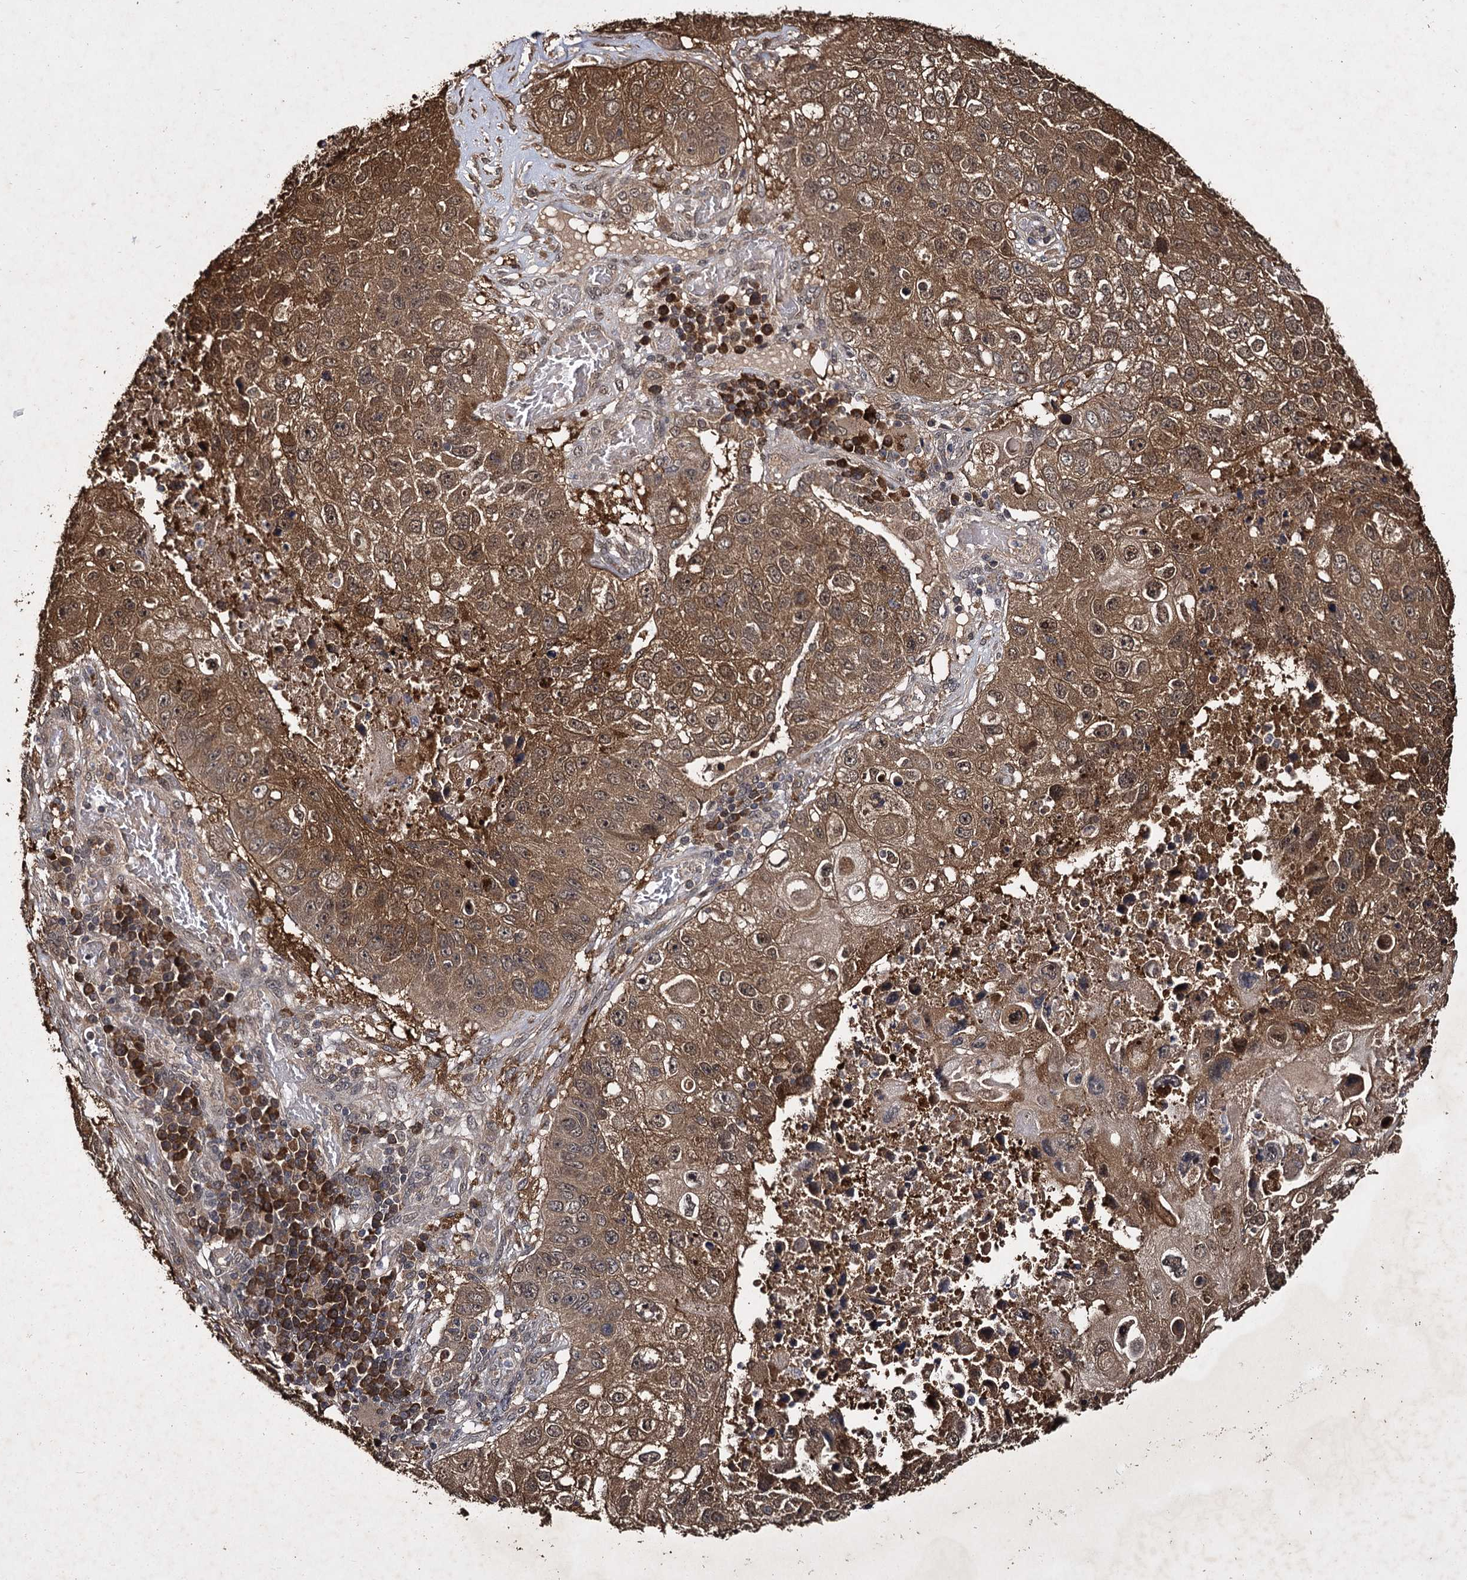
{"staining": {"intensity": "strong", "quantity": ">75%", "location": "cytoplasmic/membranous,nuclear"}, "tissue": "lung cancer", "cell_type": "Tumor cells", "image_type": "cancer", "snomed": [{"axis": "morphology", "description": "Squamous cell carcinoma, NOS"}, {"axis": "topography", "description": "Lung"}], "caption": "IHC (DAB) staining of human lung squamous cell carcinoma reveals strong cytoplasmic/membranous and nuclear protein expression in about >75% of tumor cells.", "gene": "SLC46A3", "patient": {"sex": "male", "age": 61}}